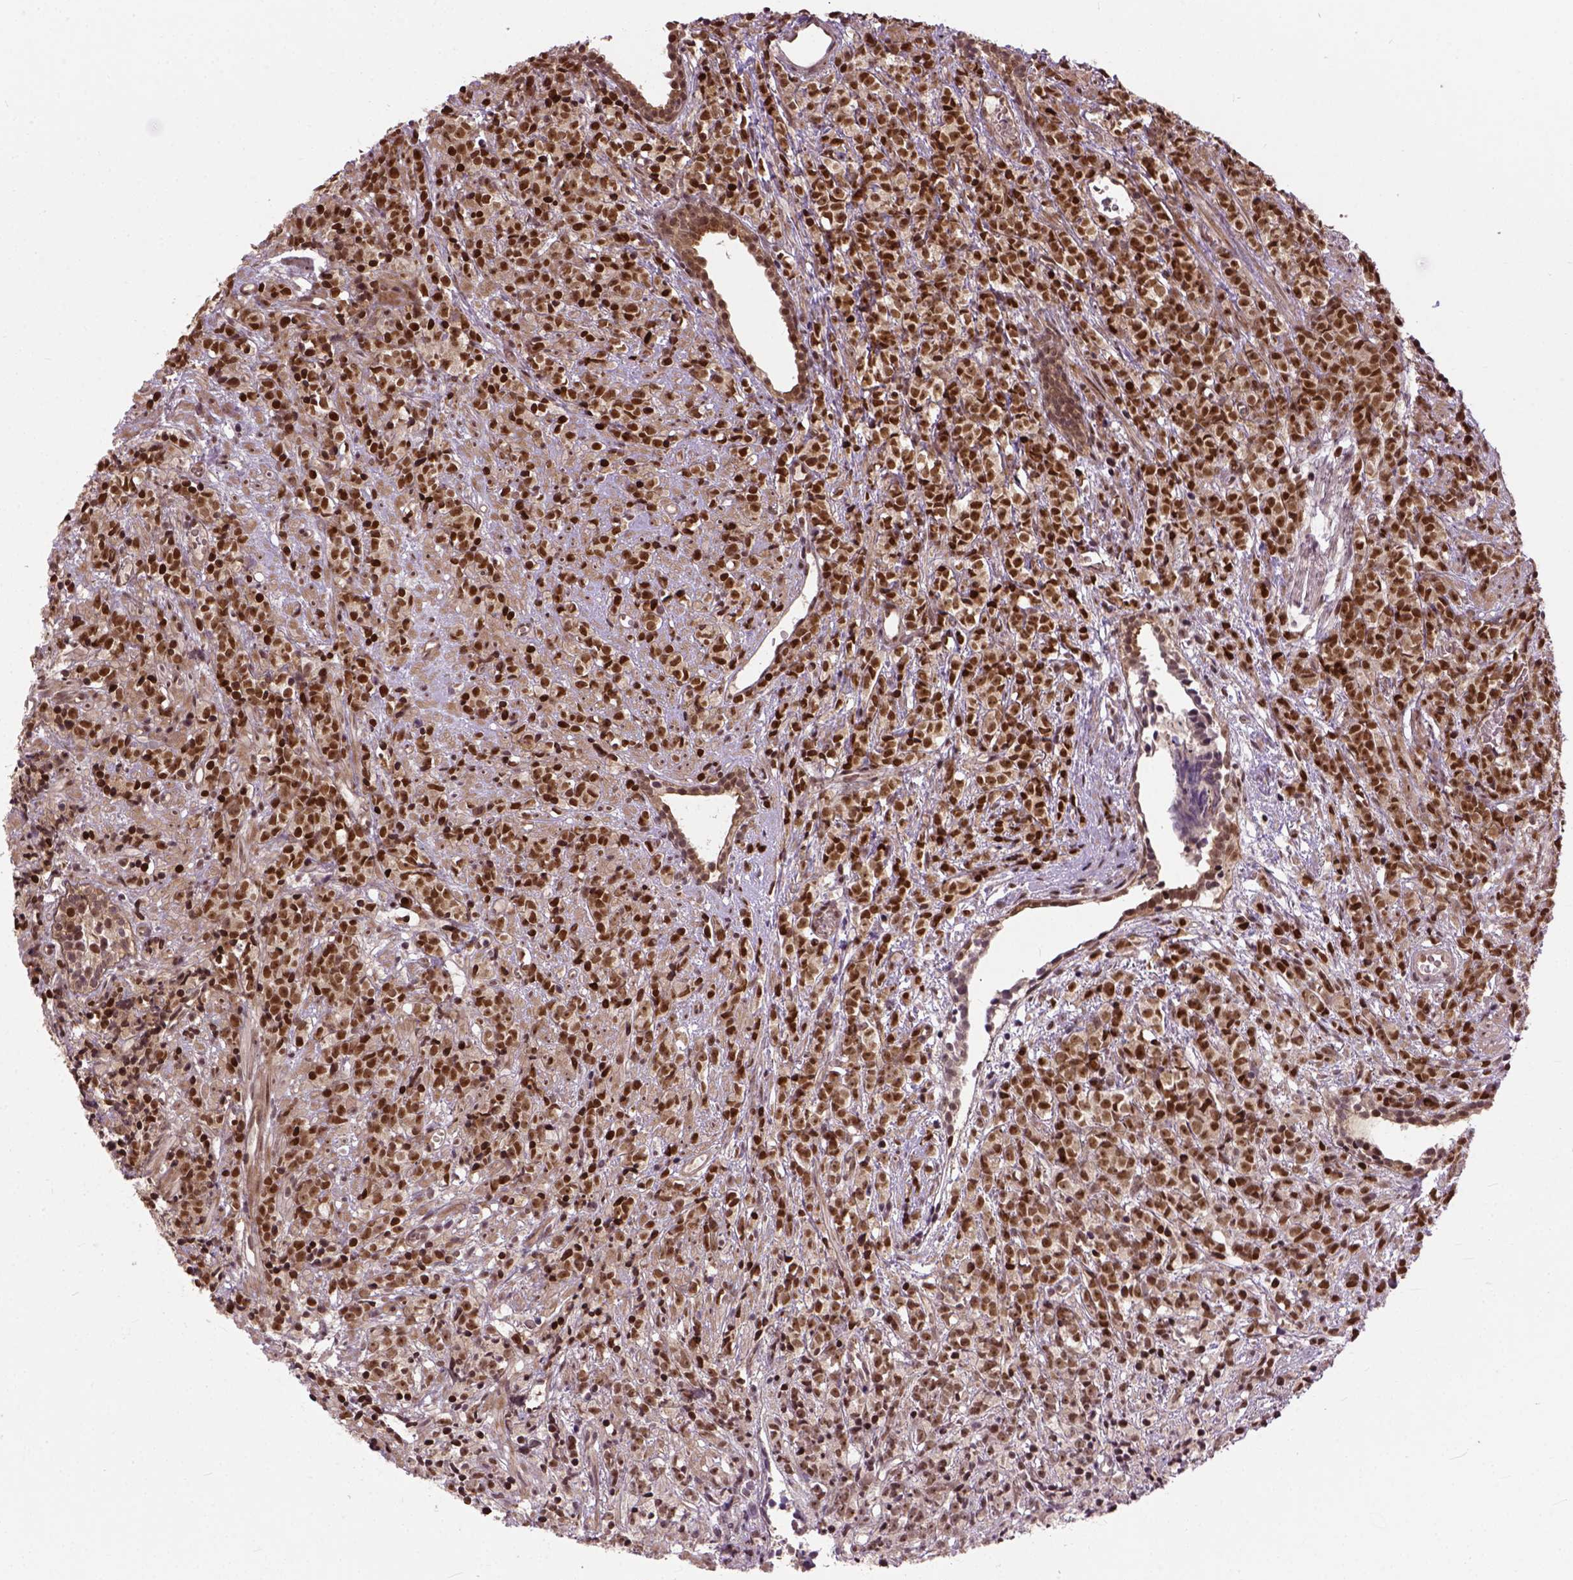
{"staining": {"intensity": "strong", "quantity": ">75%", "location": "nuclear"}, "tissue": "prostate cancer", "cell_type": "Tumor cells", "image_type": "cancer", "snomed": [{"axis": "morphology", "description": "Adenocarcinoma, High grade"}, {"axis": "topography", "description": "Prostate"}], "caption": "Approximately >75% of tumor cells in prostate cancer exhibit strong nuclear protein positivity as visualized by brown immunohistochemical staining.", "gene": "ZNF630", "patient": {"sex": "male", "age": 81}}